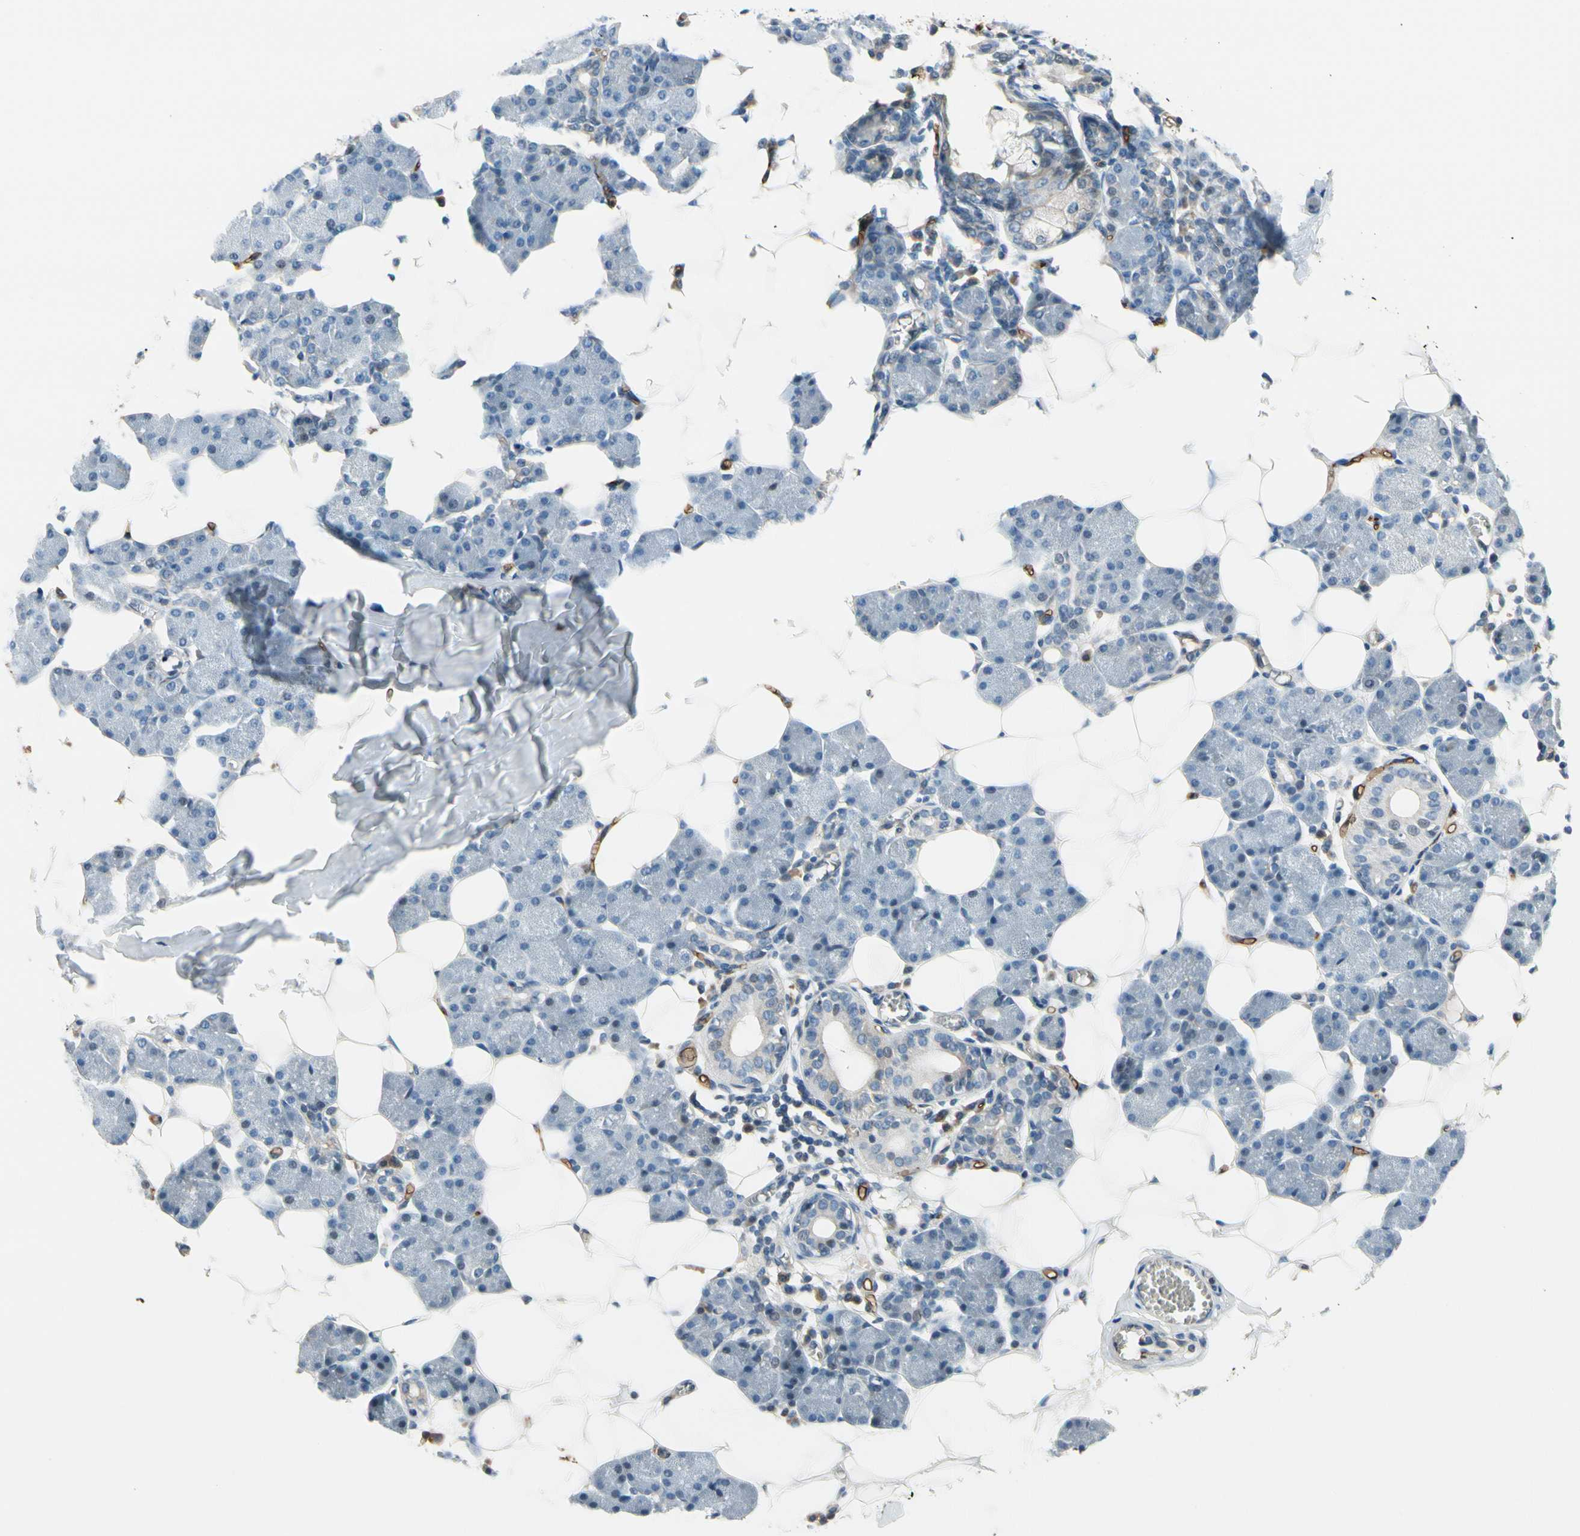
{"staining": {"intensity": "weak", "quantity": "<25%", "location": "cytoplasmic/membranous"}, "tissue": "salivary gland", "cell_type": "Glandular cells", "image_type": "normal", "snomed": [{"axis": "morphology", "description": "Normal tissue, NOS"}, {"axis": "morphology", "description": "Adenoma, NOS"}, {"axis": "topography", "description": "Salivary gland"}], "caption": "Immunohistochemistry (IHC) image of unremarkable salivary gland: human salivary gland stained with DAB demonstrates no significant protein expression in glandular cells.", "gene": "CFAP36", "patient": {"sex": "female", "age": 32}}